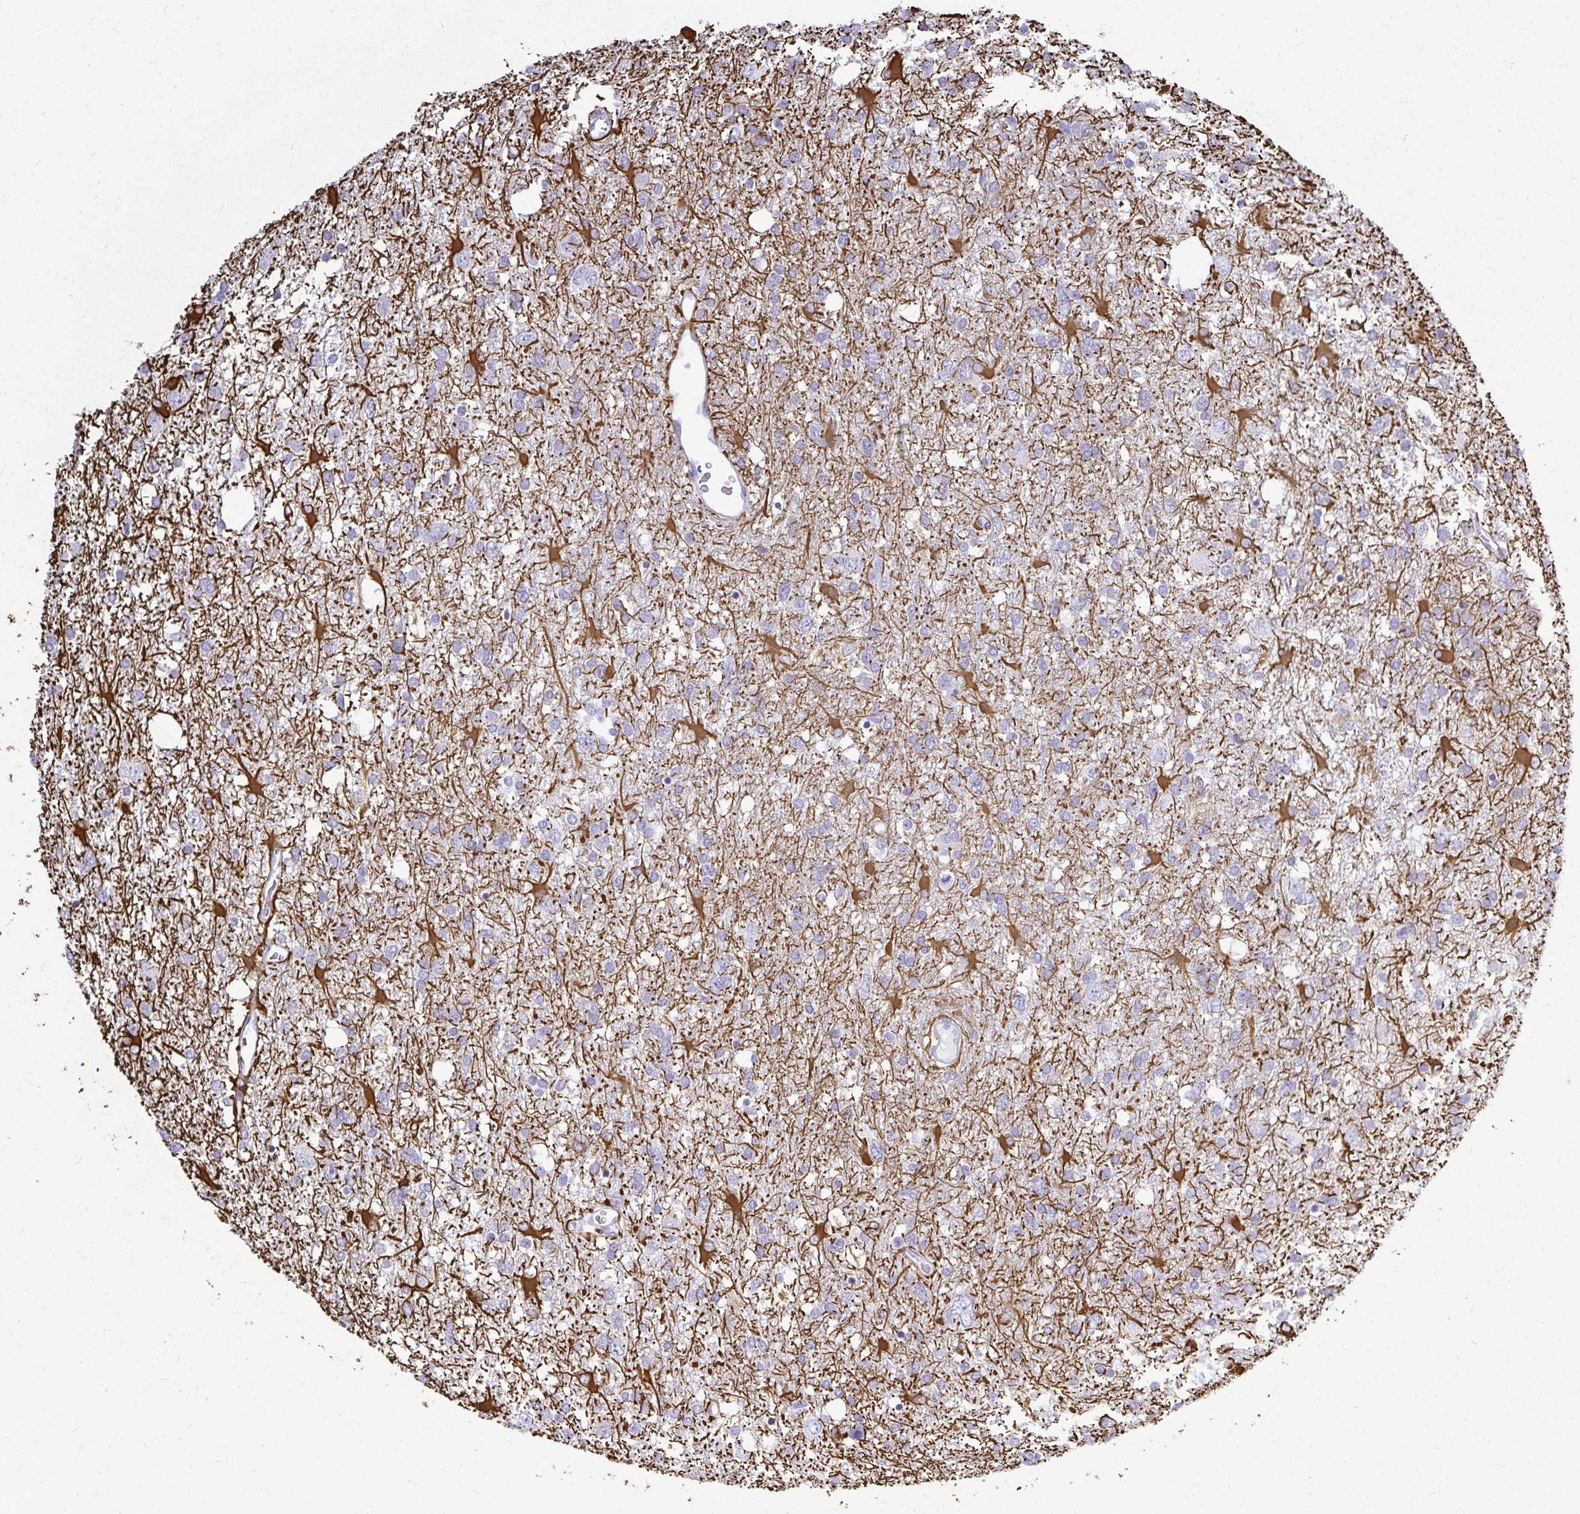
{"staining": {"intensity": "negative", "quantity": "none", "location": "none"}, "tissue": "glioma", "cell_type": "Tumor cells", "image_type": "cancer", "snomed": [{"axis": "morphology", "description": "Glioma, malignant, High grade"}, {"axis": "topography", "description": "Brain"}], "caption": "Immunohistochemistry micrograph of human glioma stained for a protein (brown), which reveals no staining in tumor cells.", "gene": "GFAP", "patient": {"sex": "male", "age": 61}}